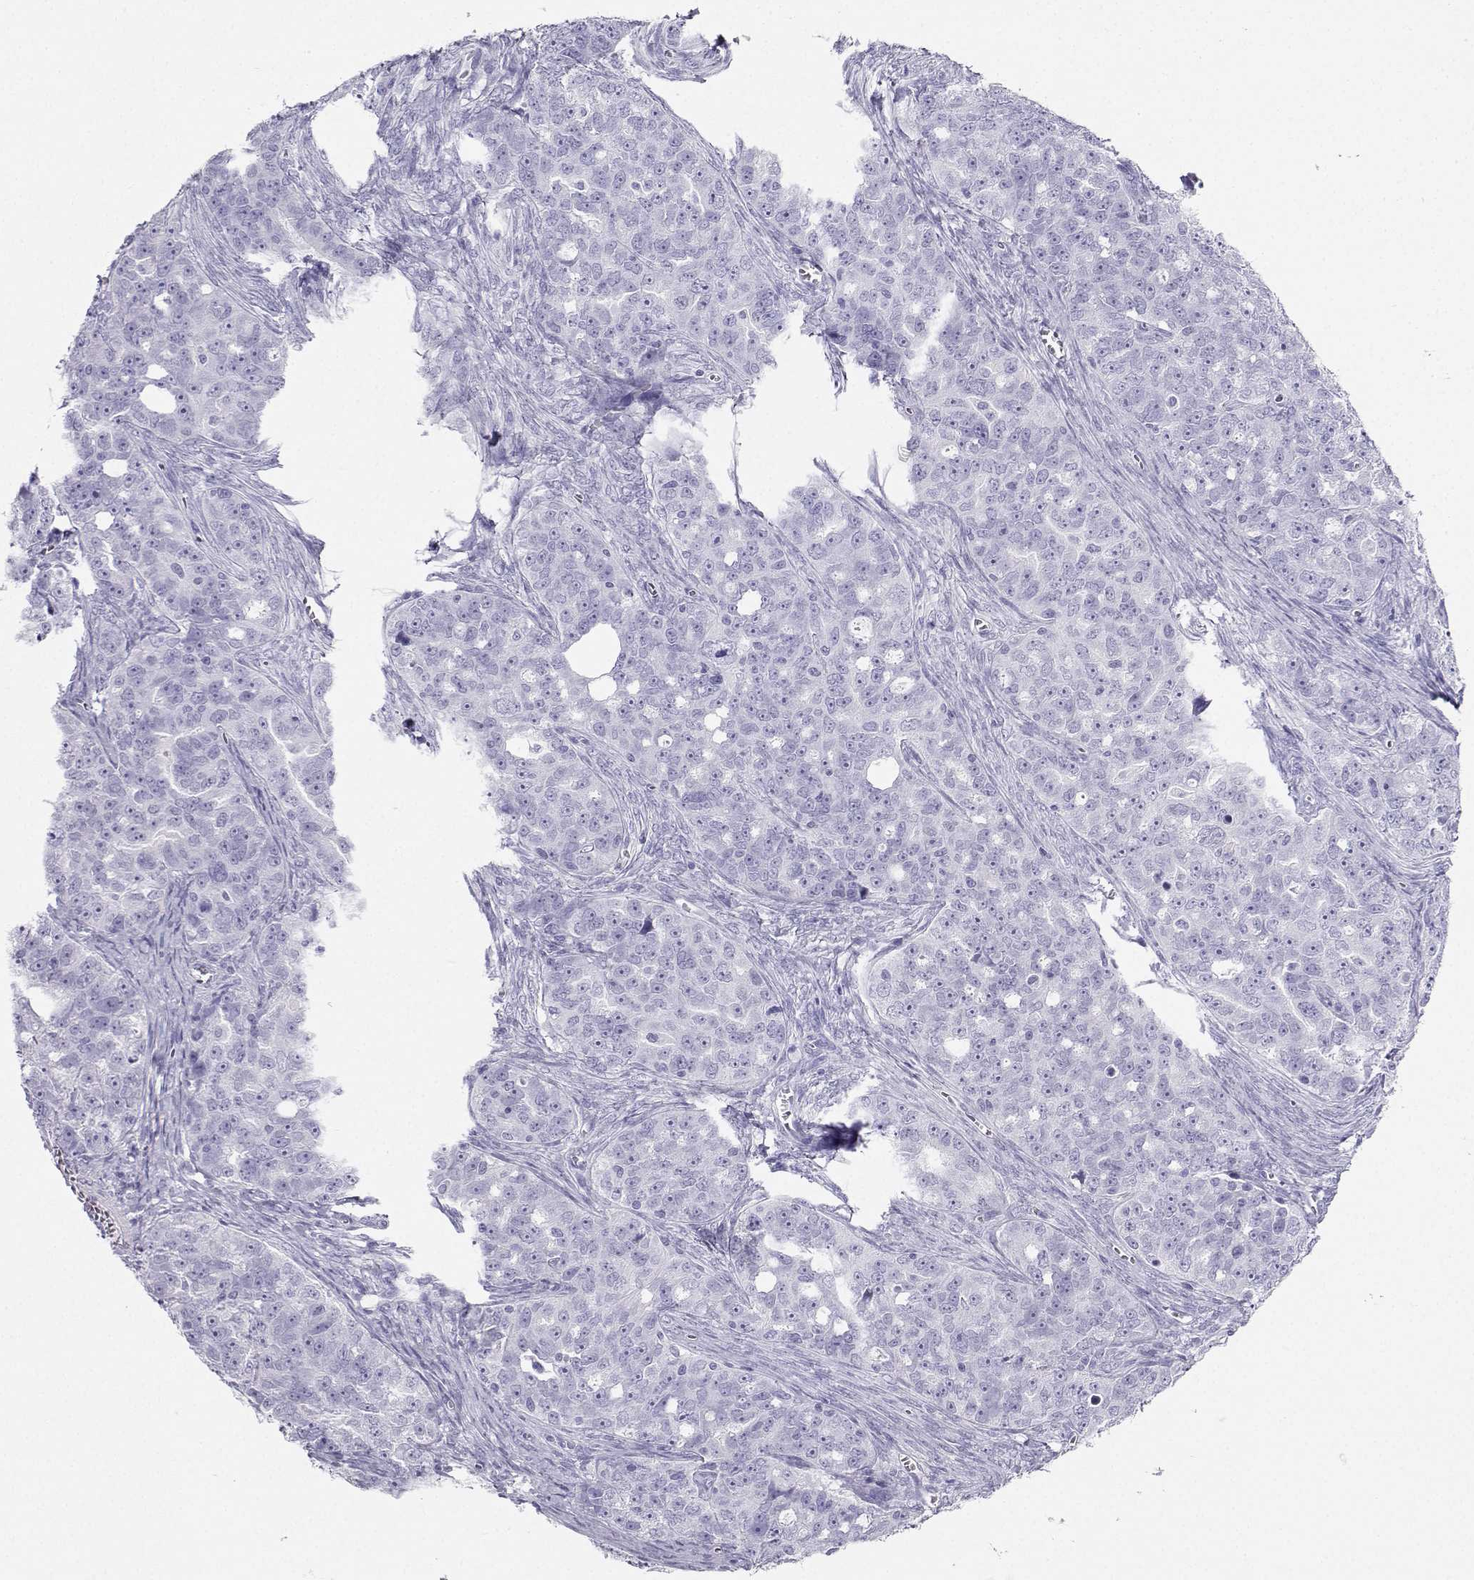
{"staining": {"intensity": "negative", "quantity": "none", "location": "none"}, "tissue": "ovarian cancer", "cell_type": "Tumor cells", "image_type": "cancer", "snomed": [{"axis": "morphology", "description": "Cystadenocarcinoma, serous, NOS"}, {"axis": "topography", "description": "Ovary"}], "caption": "The immunohistochemistry (IHC) photomicrograph has no significant expression in tumor cells of ovarian serous cystadenocarcinoma tissue.", "gene": "CD109", "patient": {"sex": "female", "age": 51}}